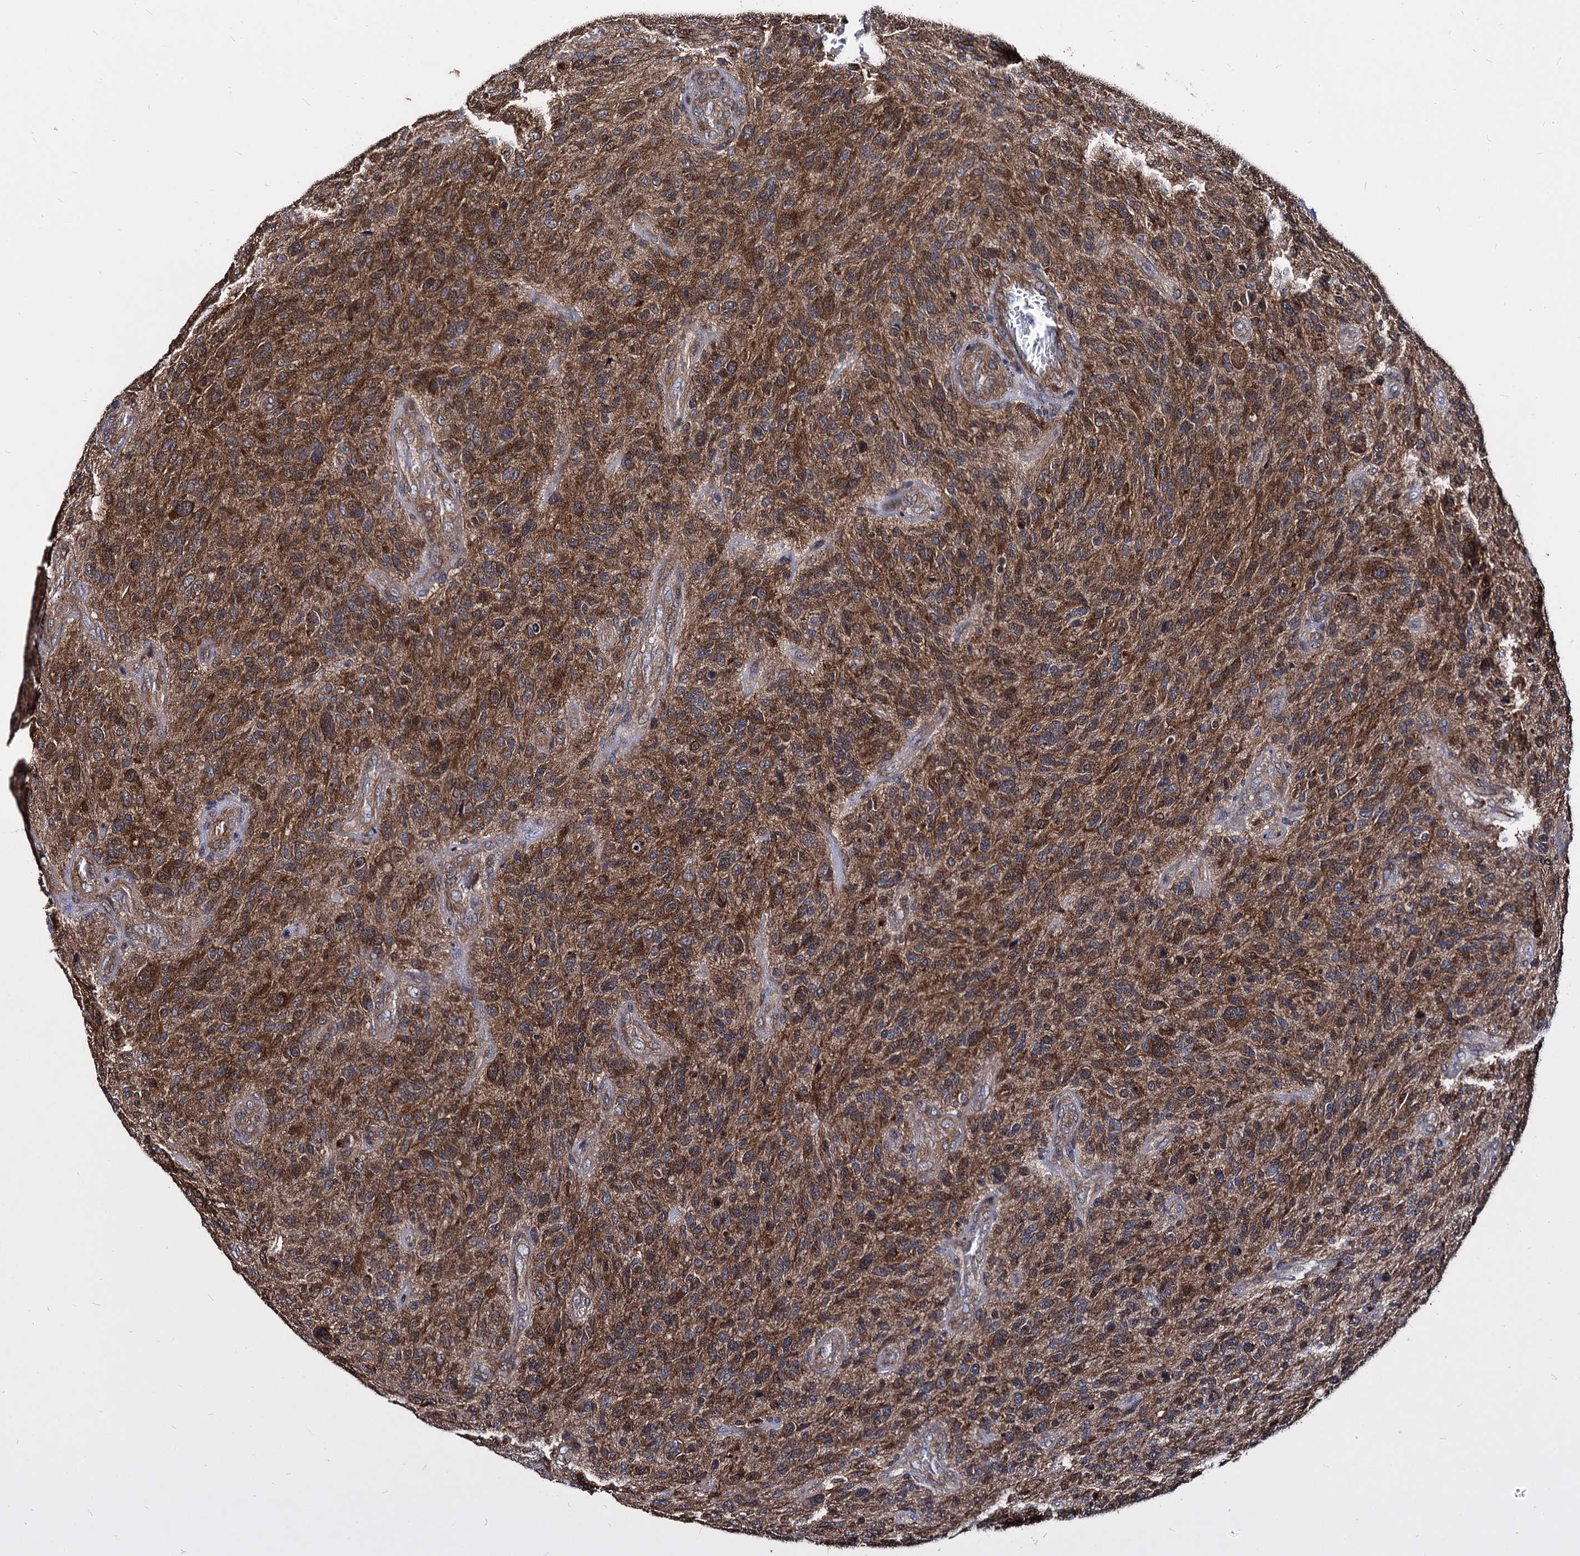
{"staining": {"intensity": "moderate", "quantity": ">75%", "location": "cytoplasmic/membranous"}, "tissue": "glioma", "cell_type": "Tumor cells", "image_type": "cancer", "snomed": [{"axis": "morphology", "description": "Glioma, malignant, High grade"}, {"axis": "topography", "description": "Brain"}], "caption": "Glioma tissue displays moderate cytoplasmic/membranous expression in about >75% of tumor cells, visualized by immunohistochemistry.", "gene": "NME1", "patient": {"sex": "male", "age": 47}}